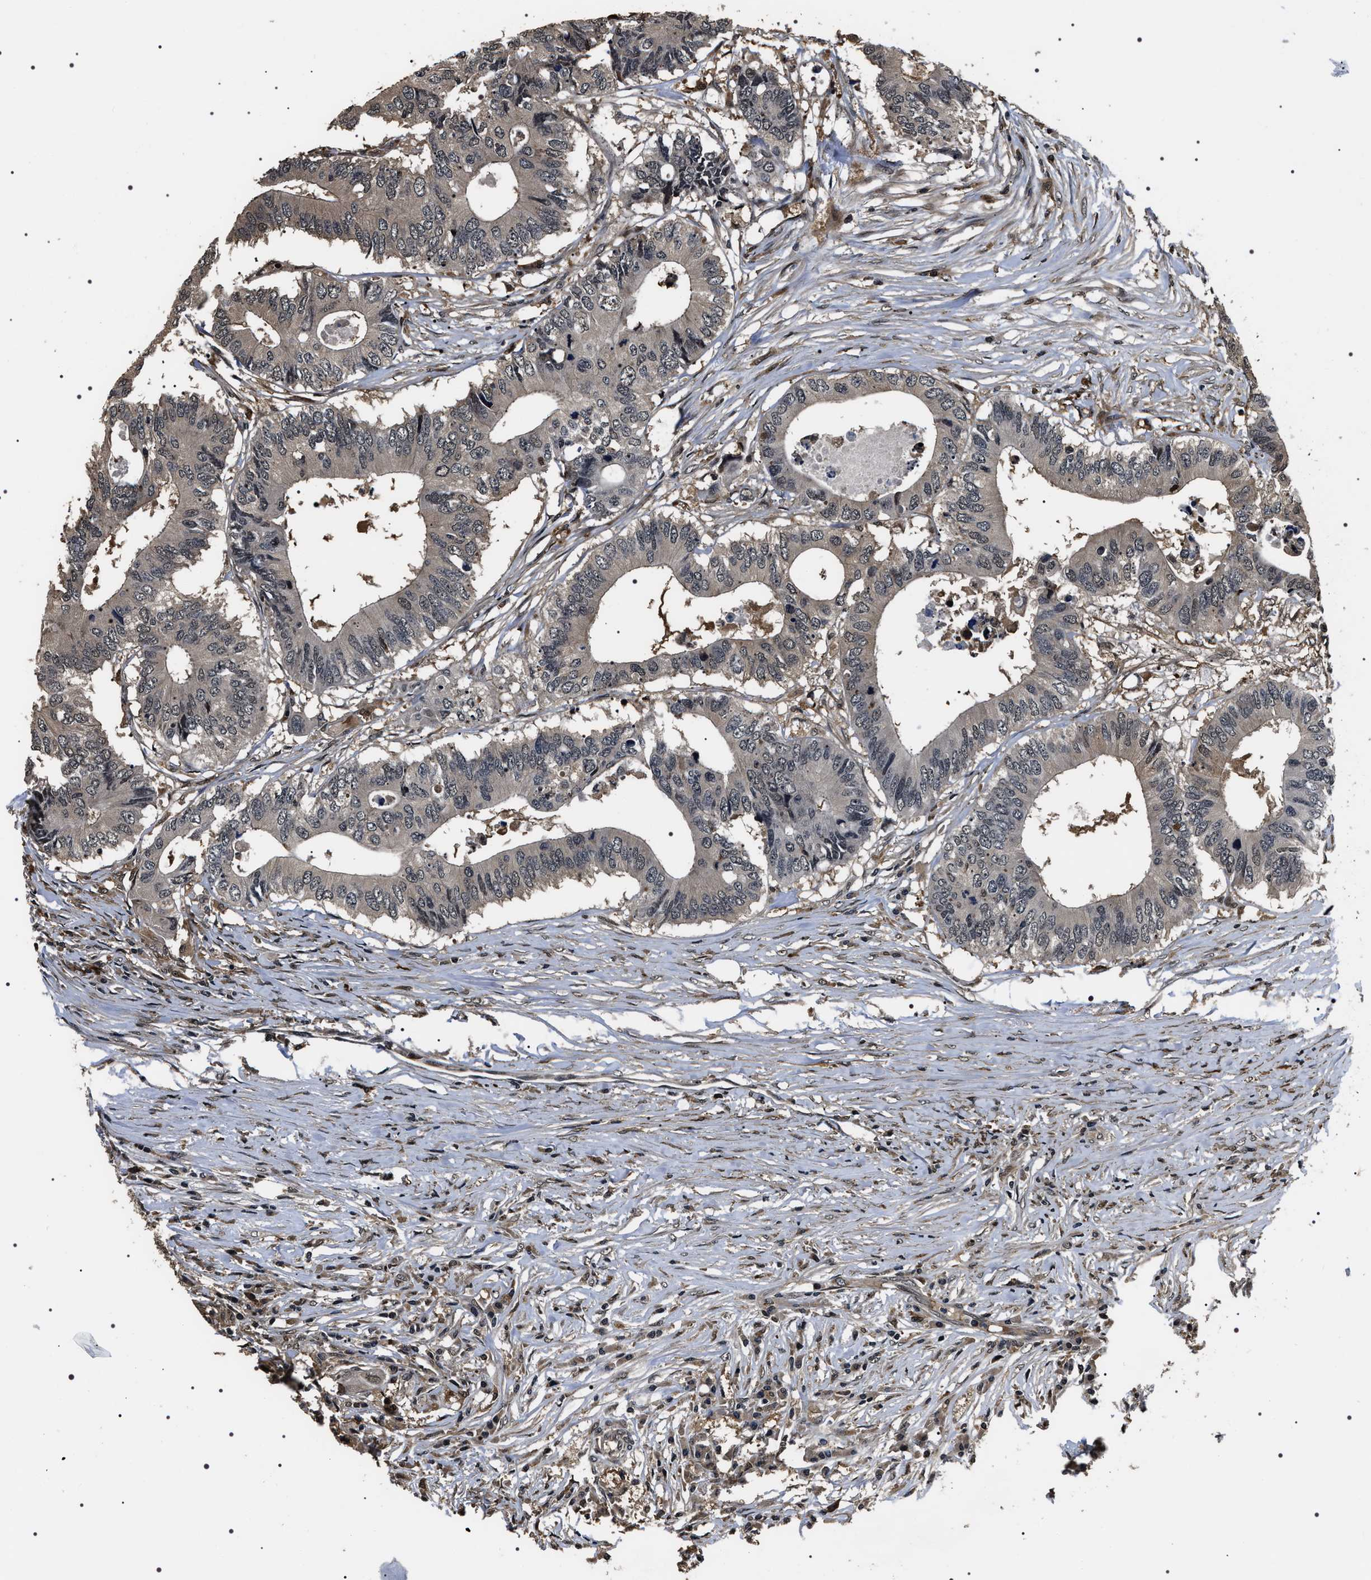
{"staining": {"intensity": "weak", "quantity": "<25%", "location": "cytoplasmic/membranous,nuclear"}, "tissue": "colorectal cancer", "cell_type": "Tumor cells", "image_type": "cancer", "snomed": [{"axis": "morphology", "description": "Adenocarcinoma, NOS"}, {"axis": "topography", "description": "Colon"}], "caption": "Tumor cells show no significant expression in colorectal adenocarcinoma.", "gene": "ARHGAP22", "patient": {"sex": "male", "age": 71}}